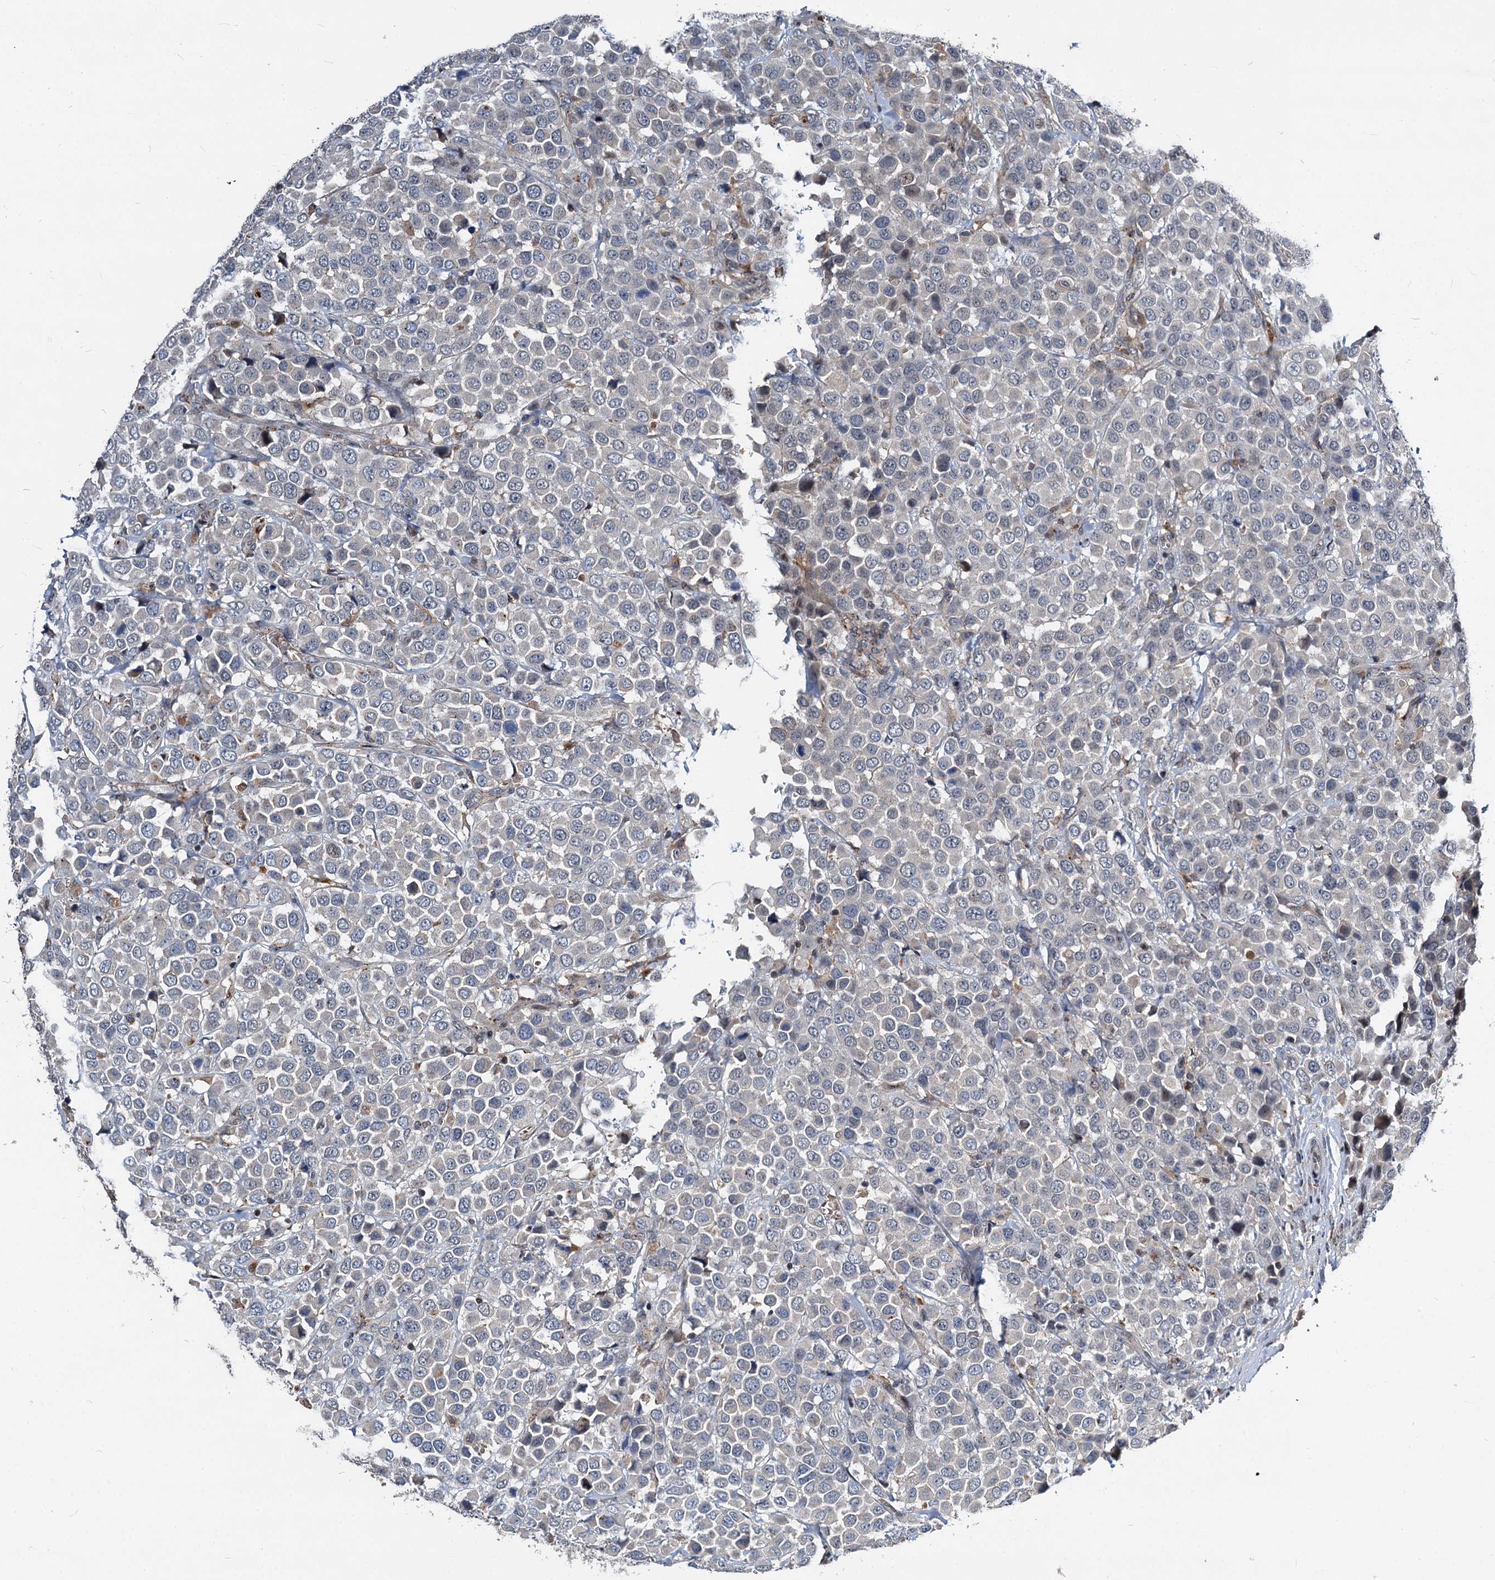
{"staining": {"intensity": "negative", "quantity": "none", "location": "none"}, "tissue": "breast cancer", "cell_type": "Tumor cells", "image_type": "cancer", "snomed": [{"axis": "morphology", "description": "Duct carcinoma"}, {"axis": "topography", "description": "Breast"}], "caption": "This photomicrograph is of breast cancer (infiltrating ductal carcinoma) stained with IHC to label a protein in brown with the nuclei are counter-stained blue. There is no staining in tumor cells.", "gene": "ATG101", "patient": {"sex": "female", "age": 61}}